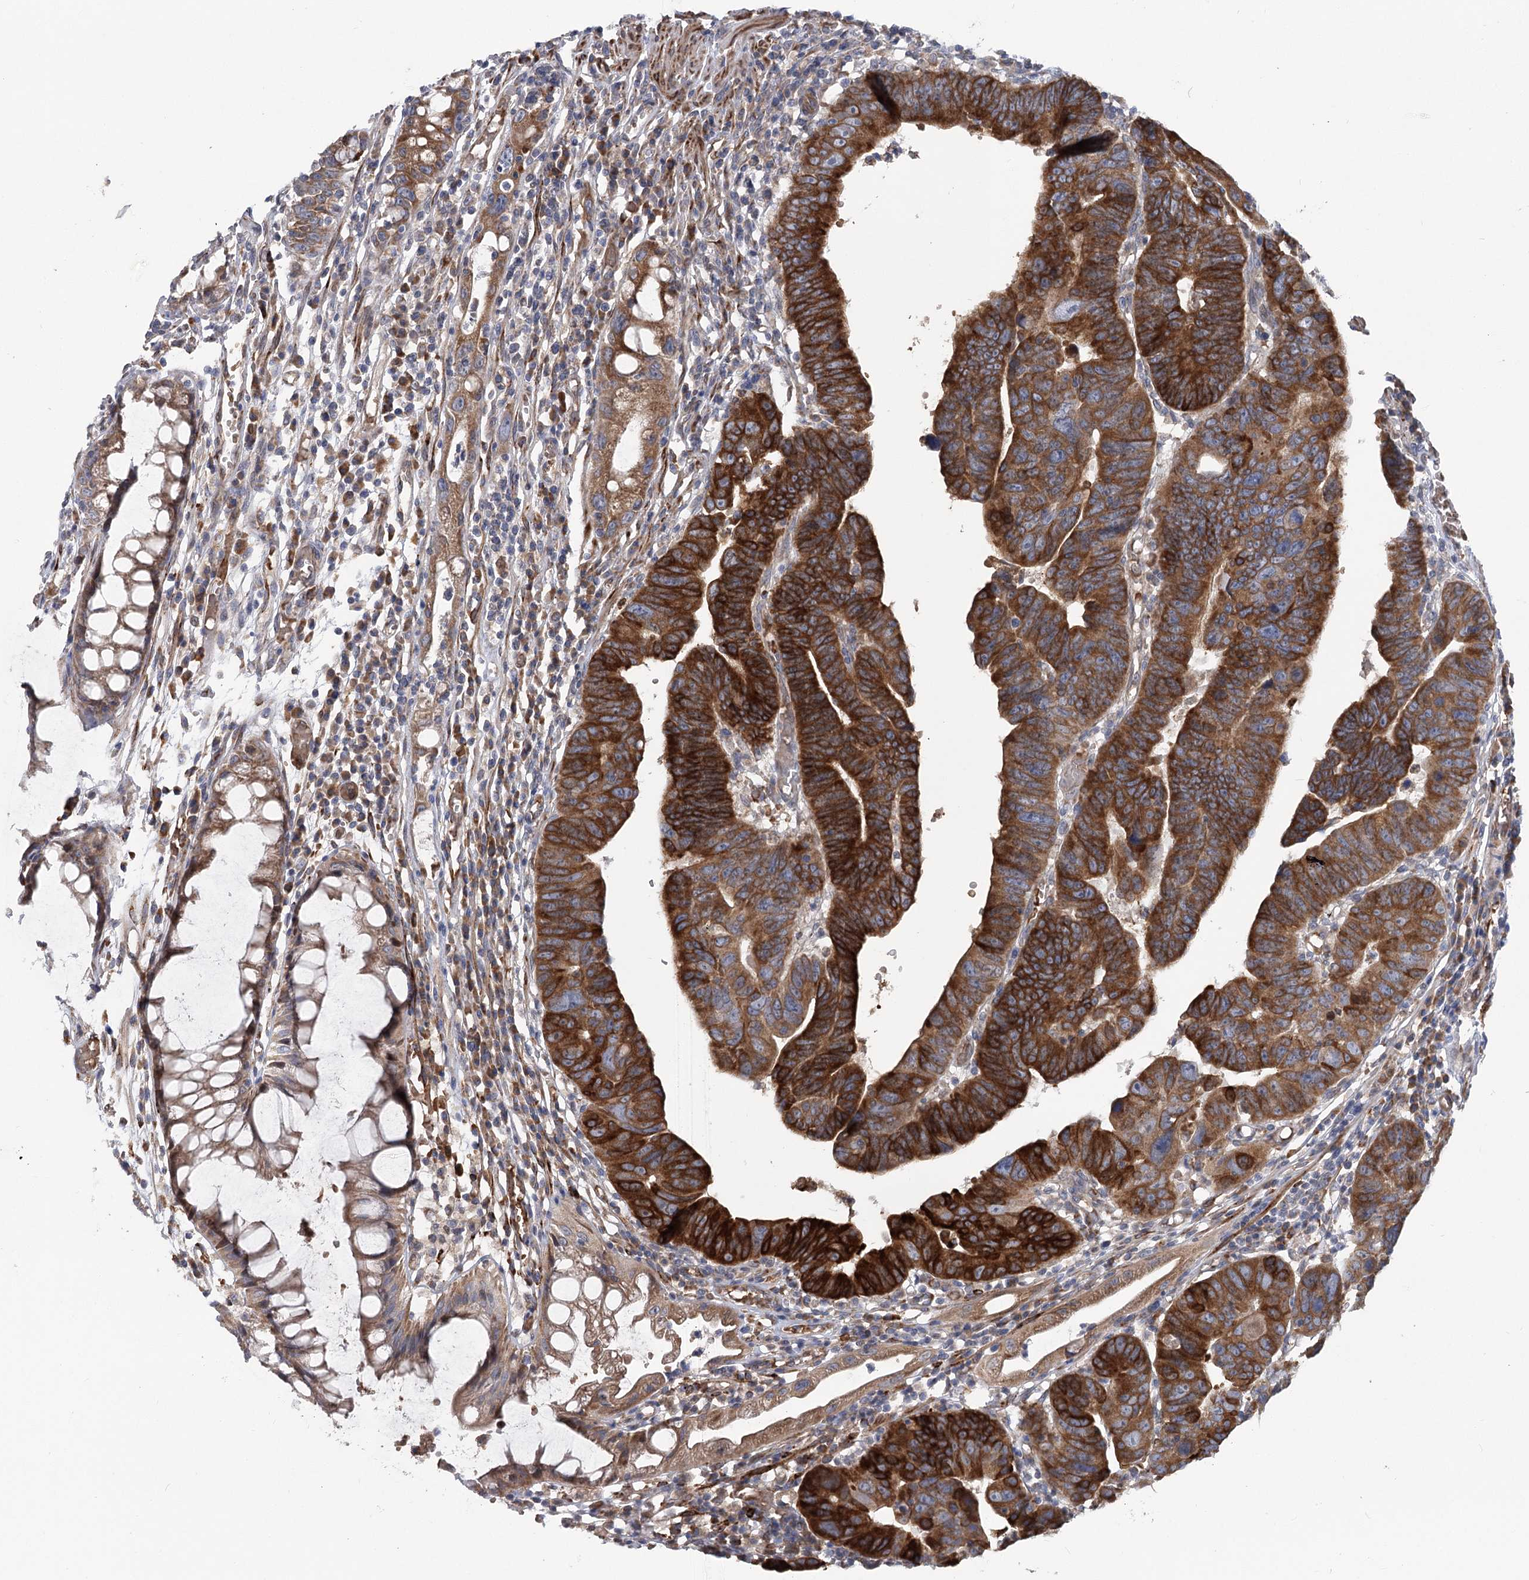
{"staining": {"intensity": "strong", "quantity": ">75%", "location": "cytoplasmic/membranous"}, "tissue": "colorectal cancer", "cell_type": "Tumor cells", "image_type": "cancer", "snomed": [{"axis": "morphology", "description": "Adenocarcinoma, NOS"}, {"axis": "topography", "description": "Rectum"}], "caption": "This micrograph shows colorectal adenocarcinoma stained with immunohistochemistry (IHC) to label a protein in brown. The cytoplasmic/membranous of tumor cells show strong positivity for the protein. Nuclei are counter-stained blue.", "gene": "CIB4", "patient": {"sex": "female", "age": 65}}